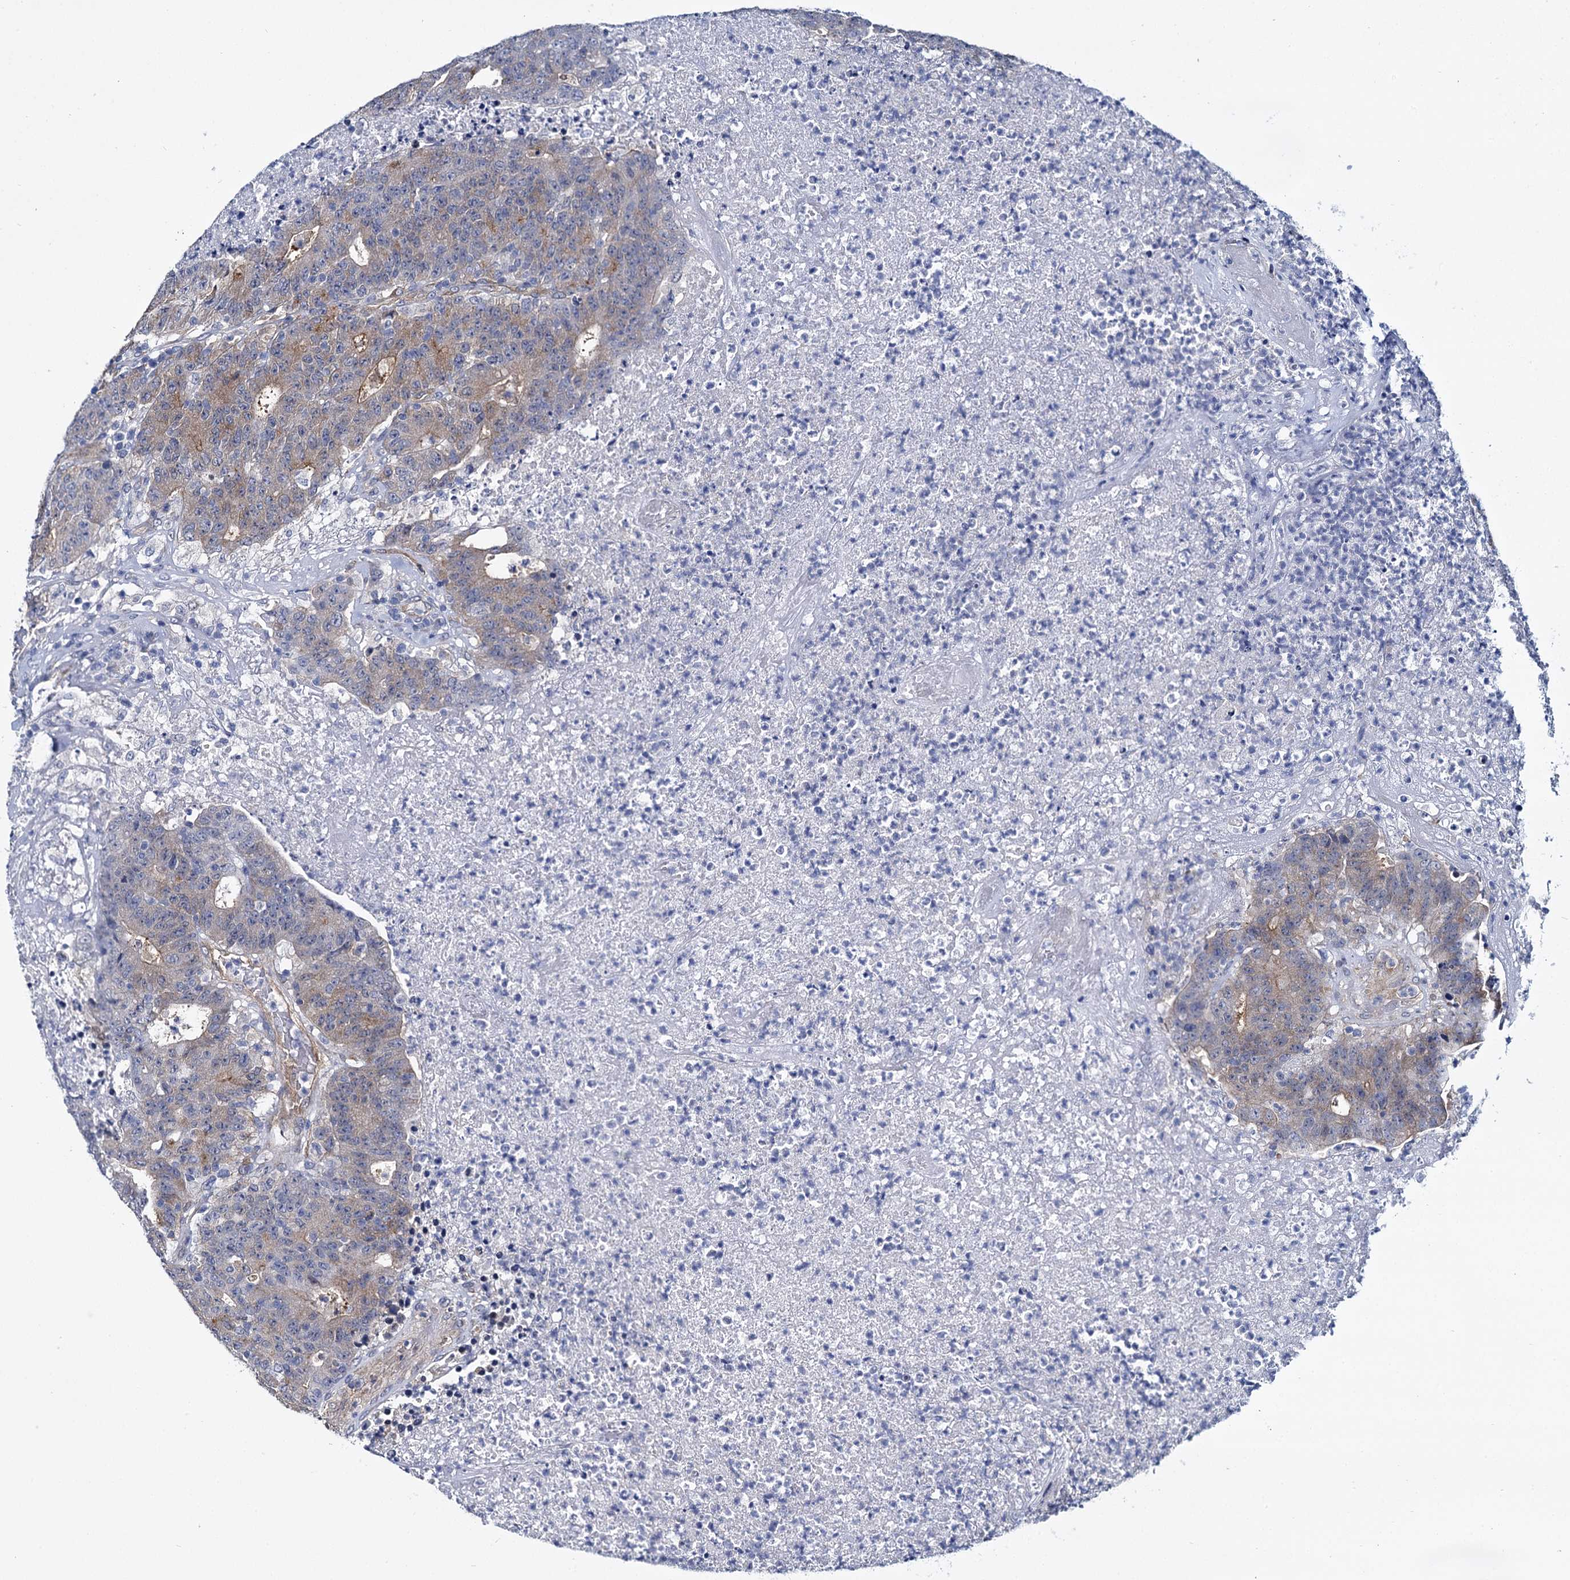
{"staining": {"intensity": "weak", "quantity": ">75%", "location": "cytoplasmic/membranous"}, "tissue": "colorectal cancer", "cell_type": "Tumor cells", "image_type": "cancer", "snomed": [{"axis": "morphology", "description": "Adenocarcinoma, NOS"}, {"axis": "topography", "description": "Colon"}], "caption": "Colorectal cancer stained with DAB (3,3'-diaminobenzidine) IHC displays low levels of weak cytoplasmic/membranous expression in about >75% of tumor cells. (IHC, brightfield microscopy, high magnification).", "gene": "STXBP1", "patient": {"sex": "female", "age": 75}}